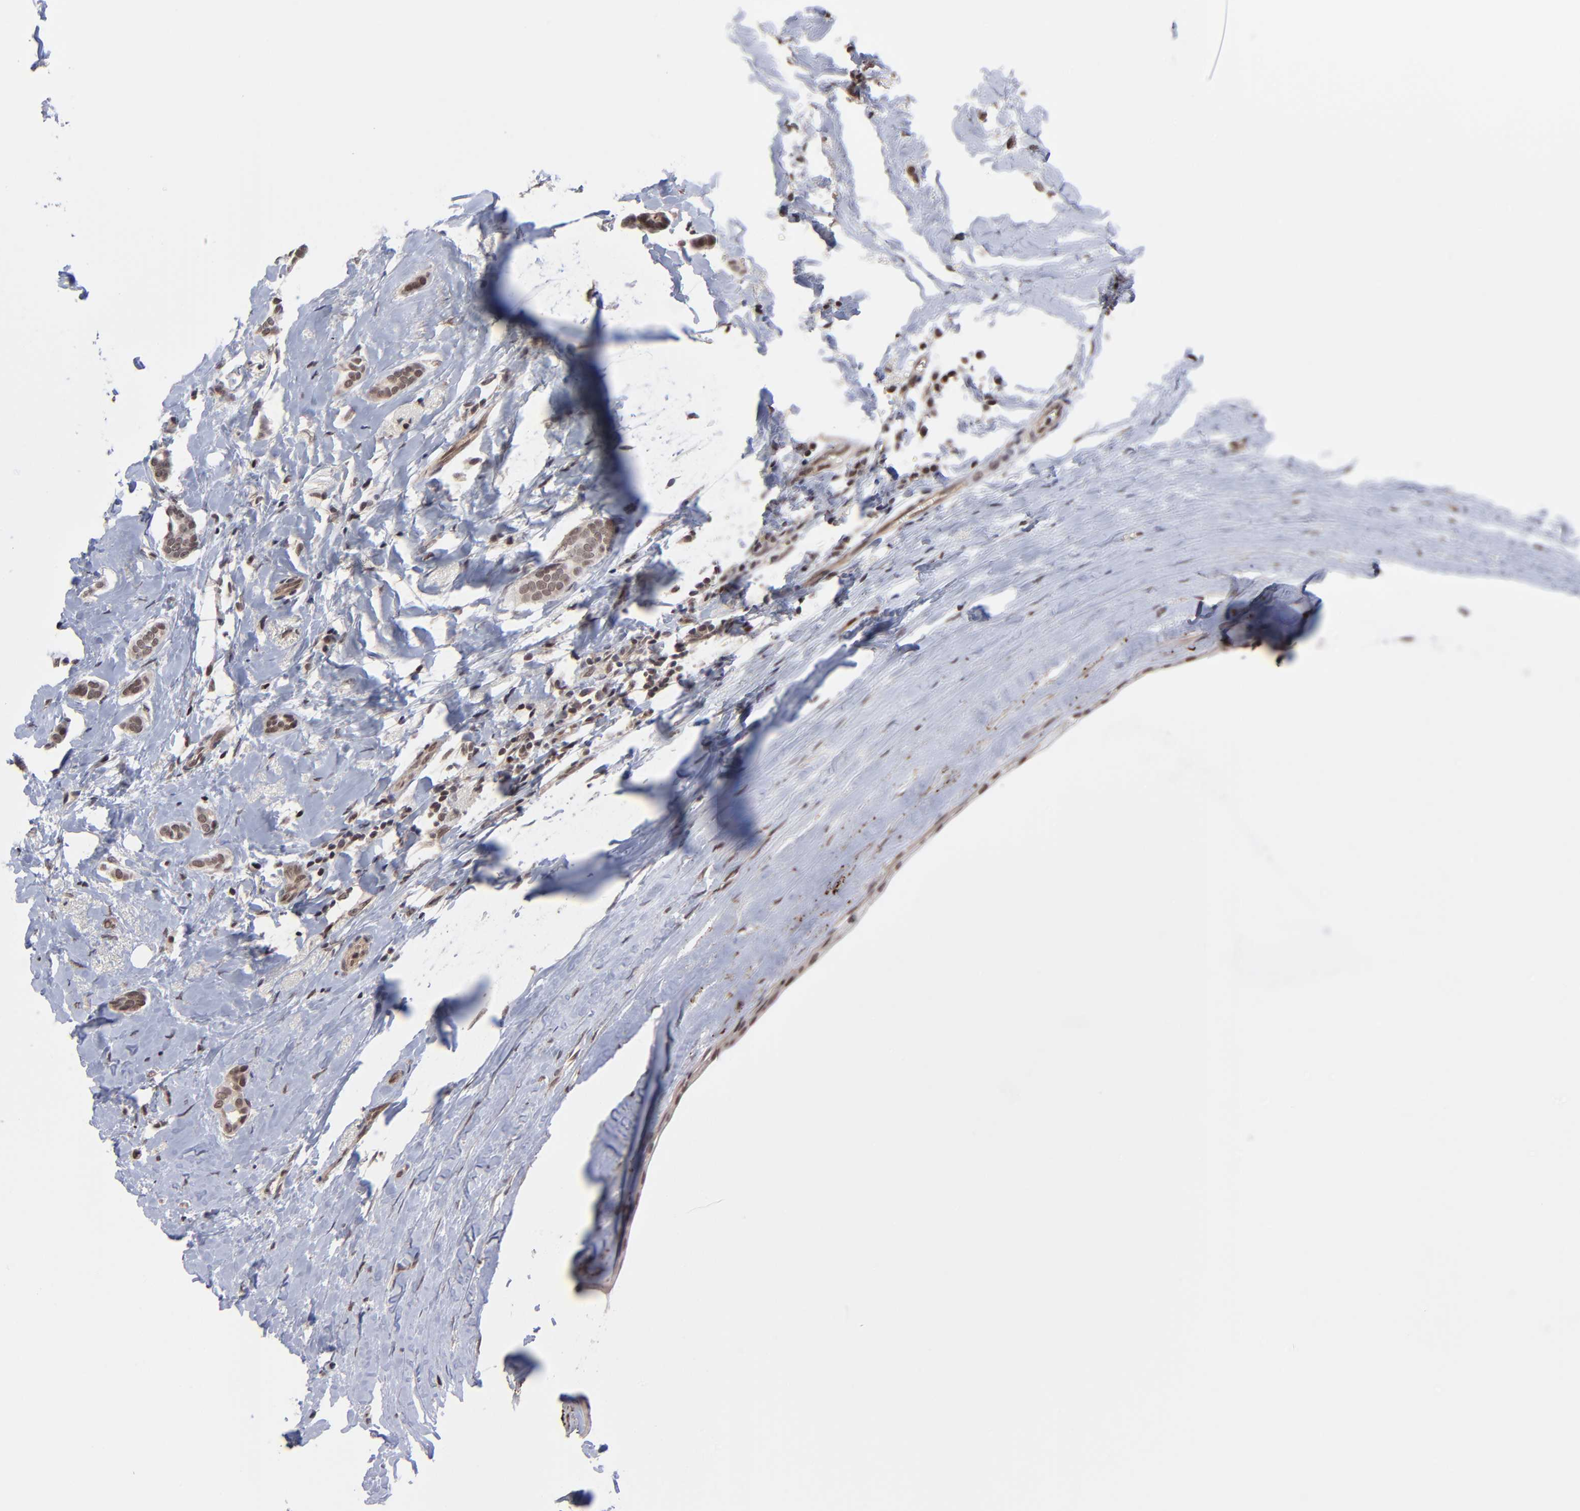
{"staining": {"intensity": "moderate", "quantity": ">75%", "location": "nuclear"}, "tissue": "breast cancer", "cell_type": "Tumor cells", "image_type": "cancer", "snomed": [{"axis": "morphology", "description": "Duct carcinoma"}, {"axis": "topography", "description": "Breast"}], "caption": "Breast intraductal carcinoma stained with a brown dye displays moderate nuclear positive staining in about >75% of tumor cells.", "gene": "ZNF419", "patient": {"sex": "female", "age": 54}}